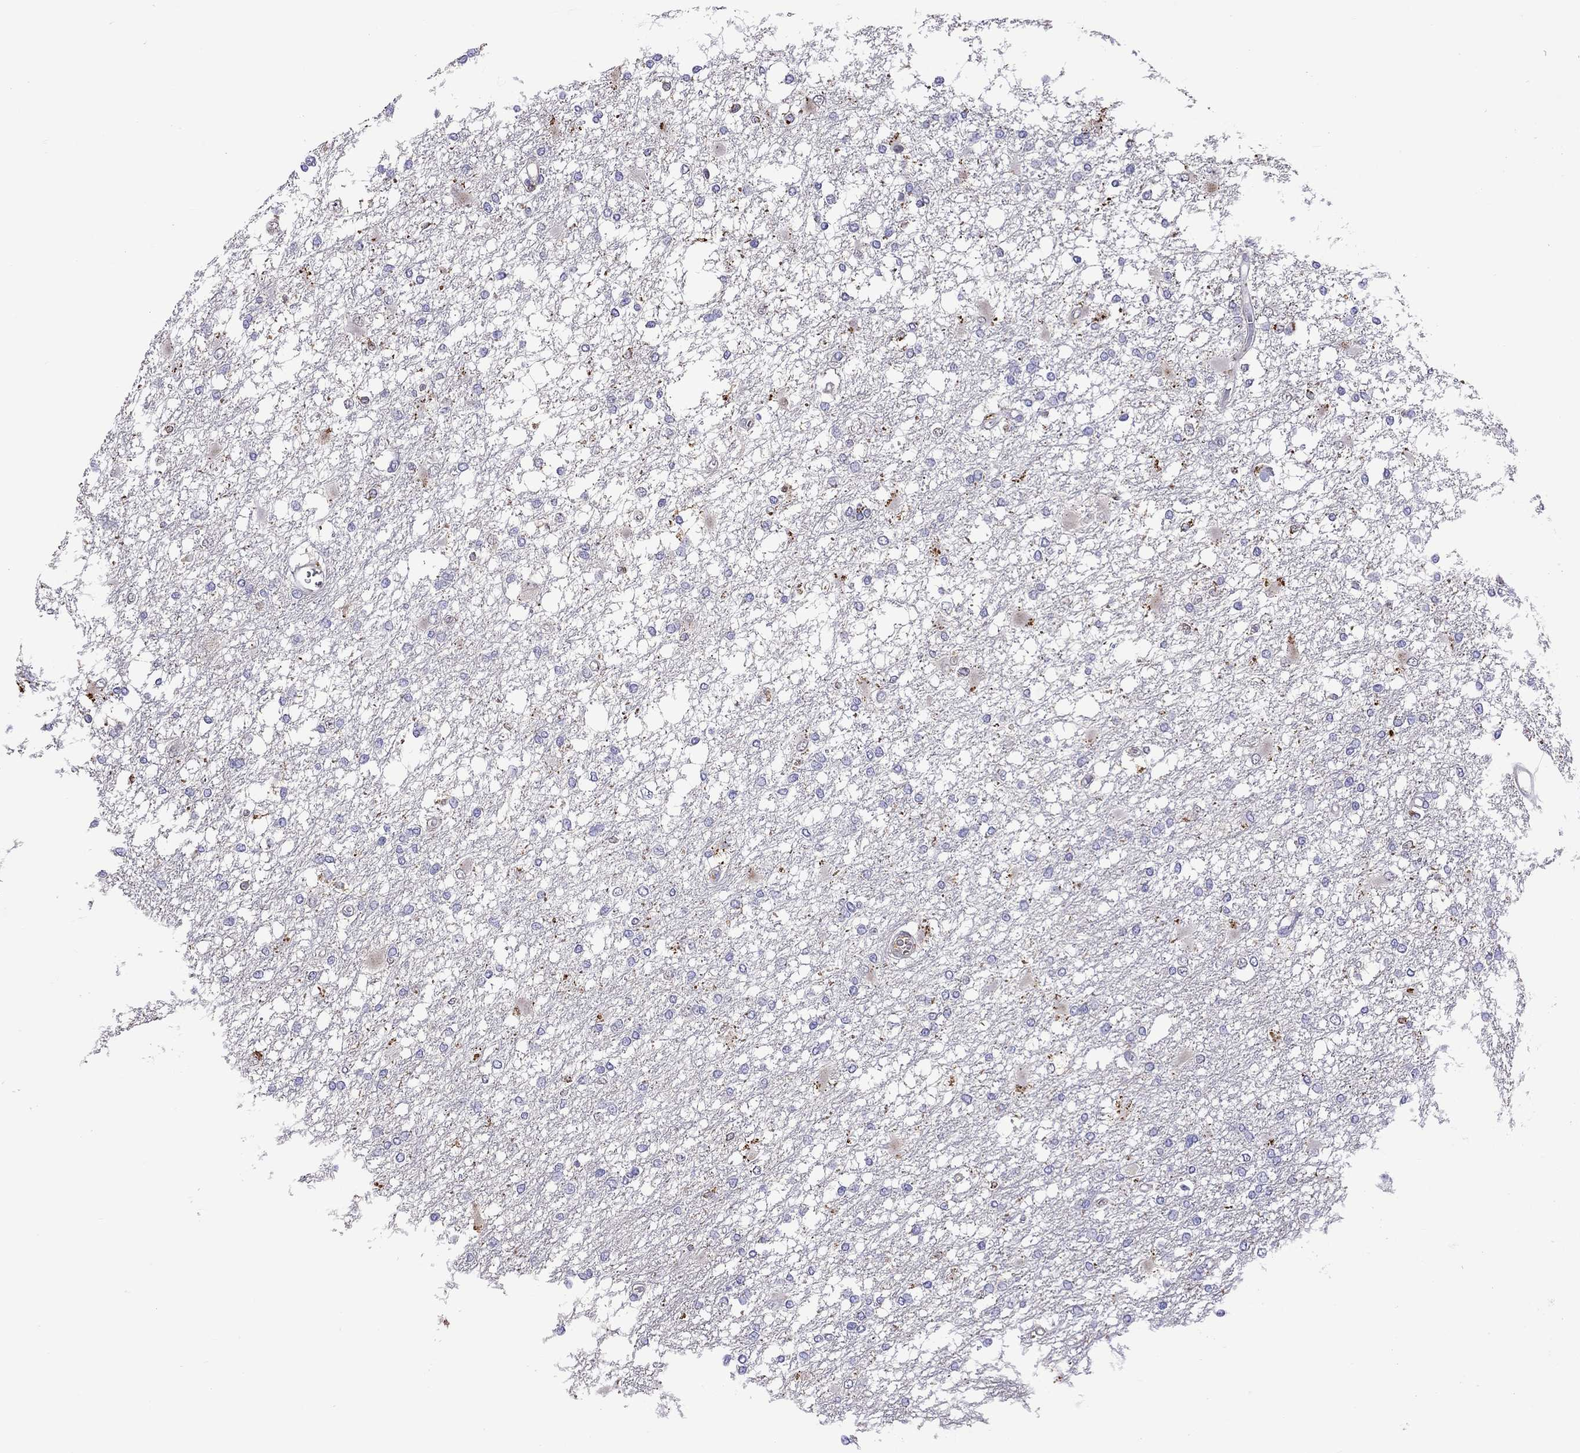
{"staining": {"intensity": "negative", "quantity": "none", "location": "none"}, "tissue": "glioma", "cell_type": "Tumor cells", "image_type": "cancer", "snomed": [{"axis": "morphology", "description": "Glioma, malignant, High grade"}, {"axis": "topography", "description": "Cerebral cortex"}], "caption": "An image of malignant glioma (high-grade) stained for a protein demonstrates no brown staining in tumor cells. (DAB (3,3'-diaminobenzidine) immunohistochemistry (IHC) with hematoxylin counter stain).", "gene": "SERPINA3", "patient": {"sex": "male", "age": 79}}